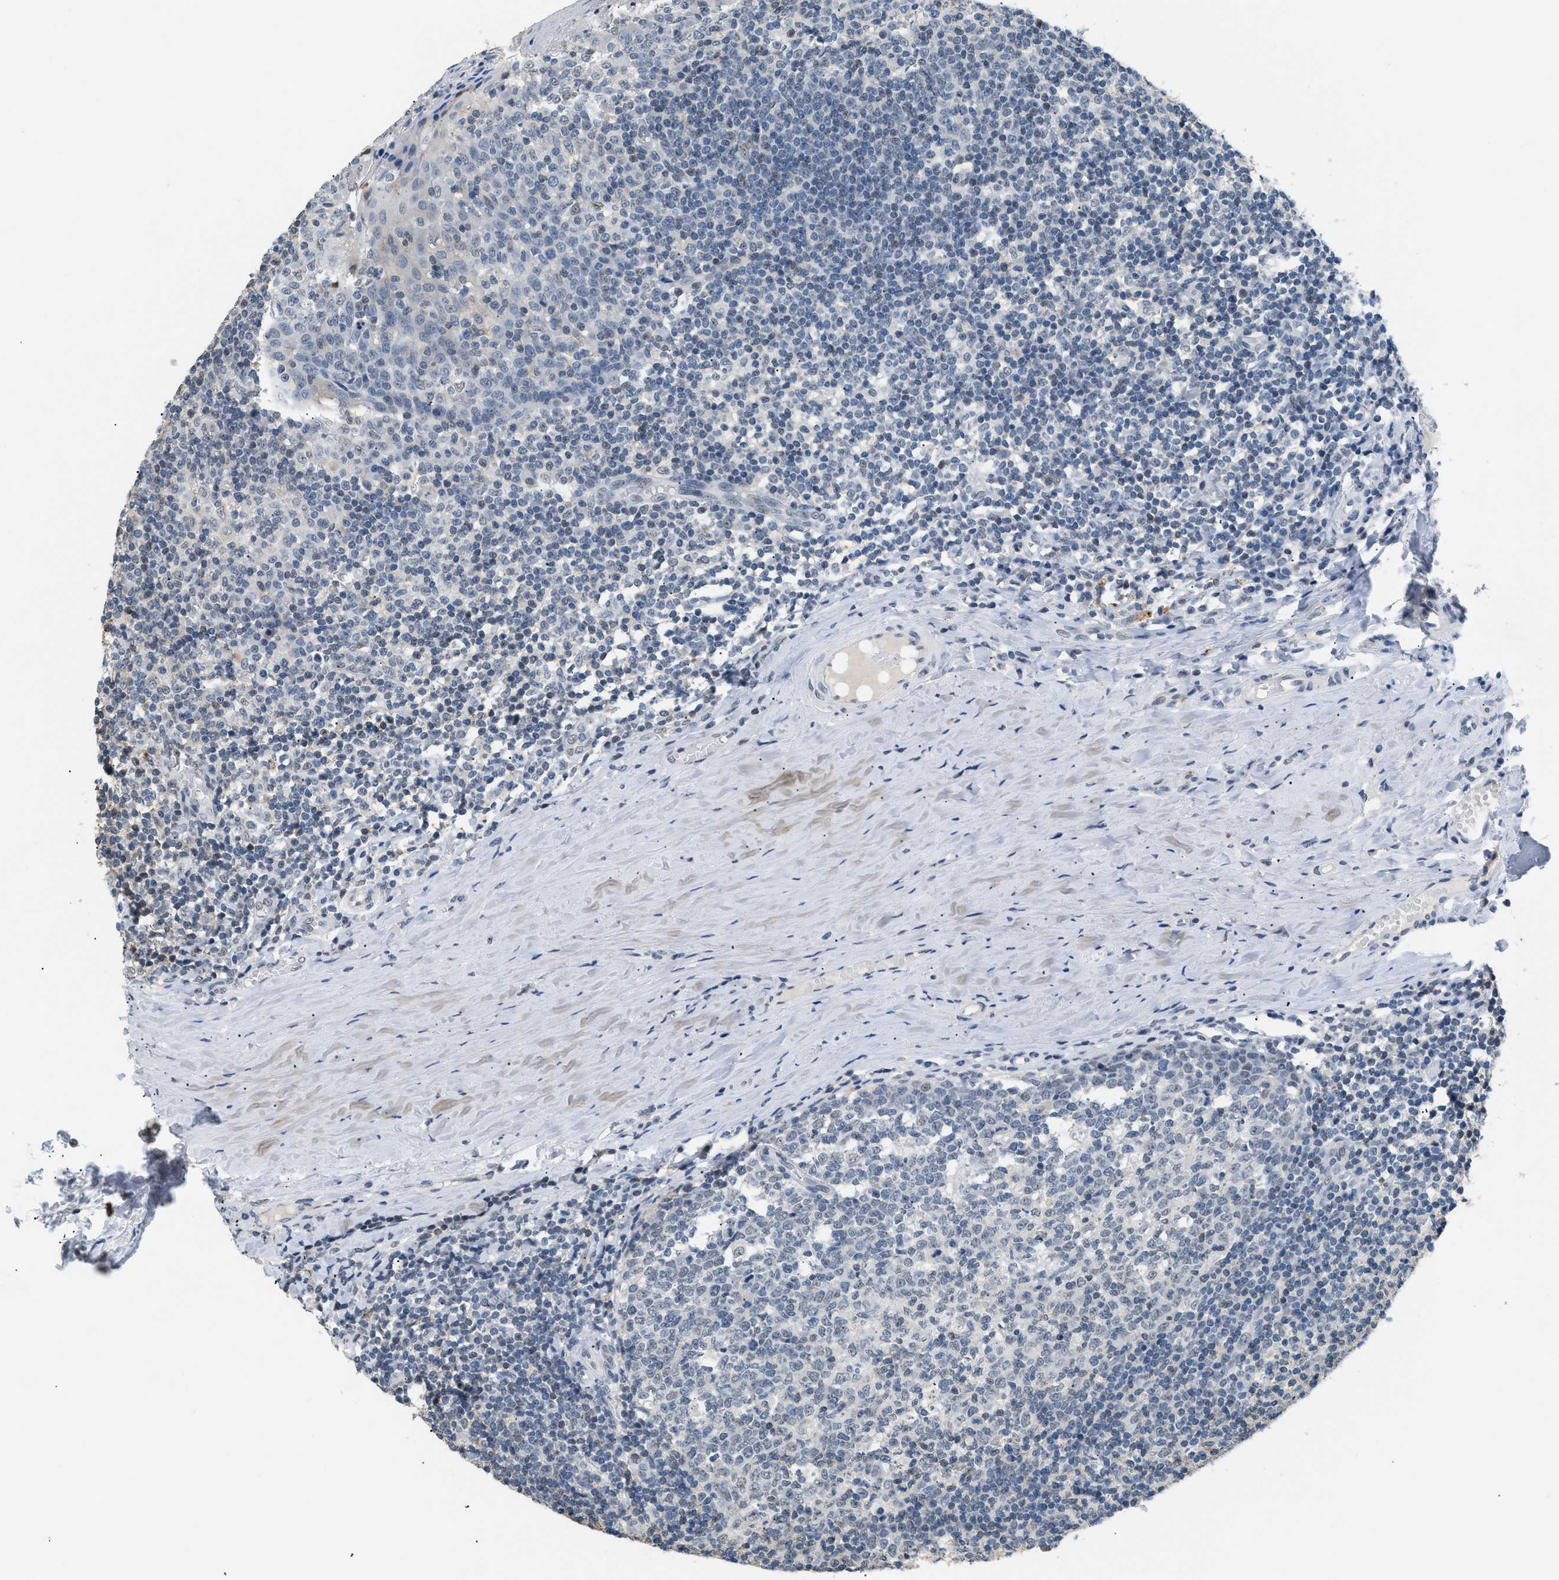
{"staining": {"intensity": "negative", "quantity": "none", "location": "none"}, "tissue": "tonsil", "cell_type": "Germinal center cells", "image_type": "normal", "snomed": [{"axis": "morphology", "description": "Normal tissue, NOS"}, {"axis": "topography", "description": "Tonsil"}], "caption": "Immunohistochemical staining of normal tonsil shows no significant staining in germinal center cells.", "gene": "KCNC3", "patient": {"sex": "female", "age": 19}}